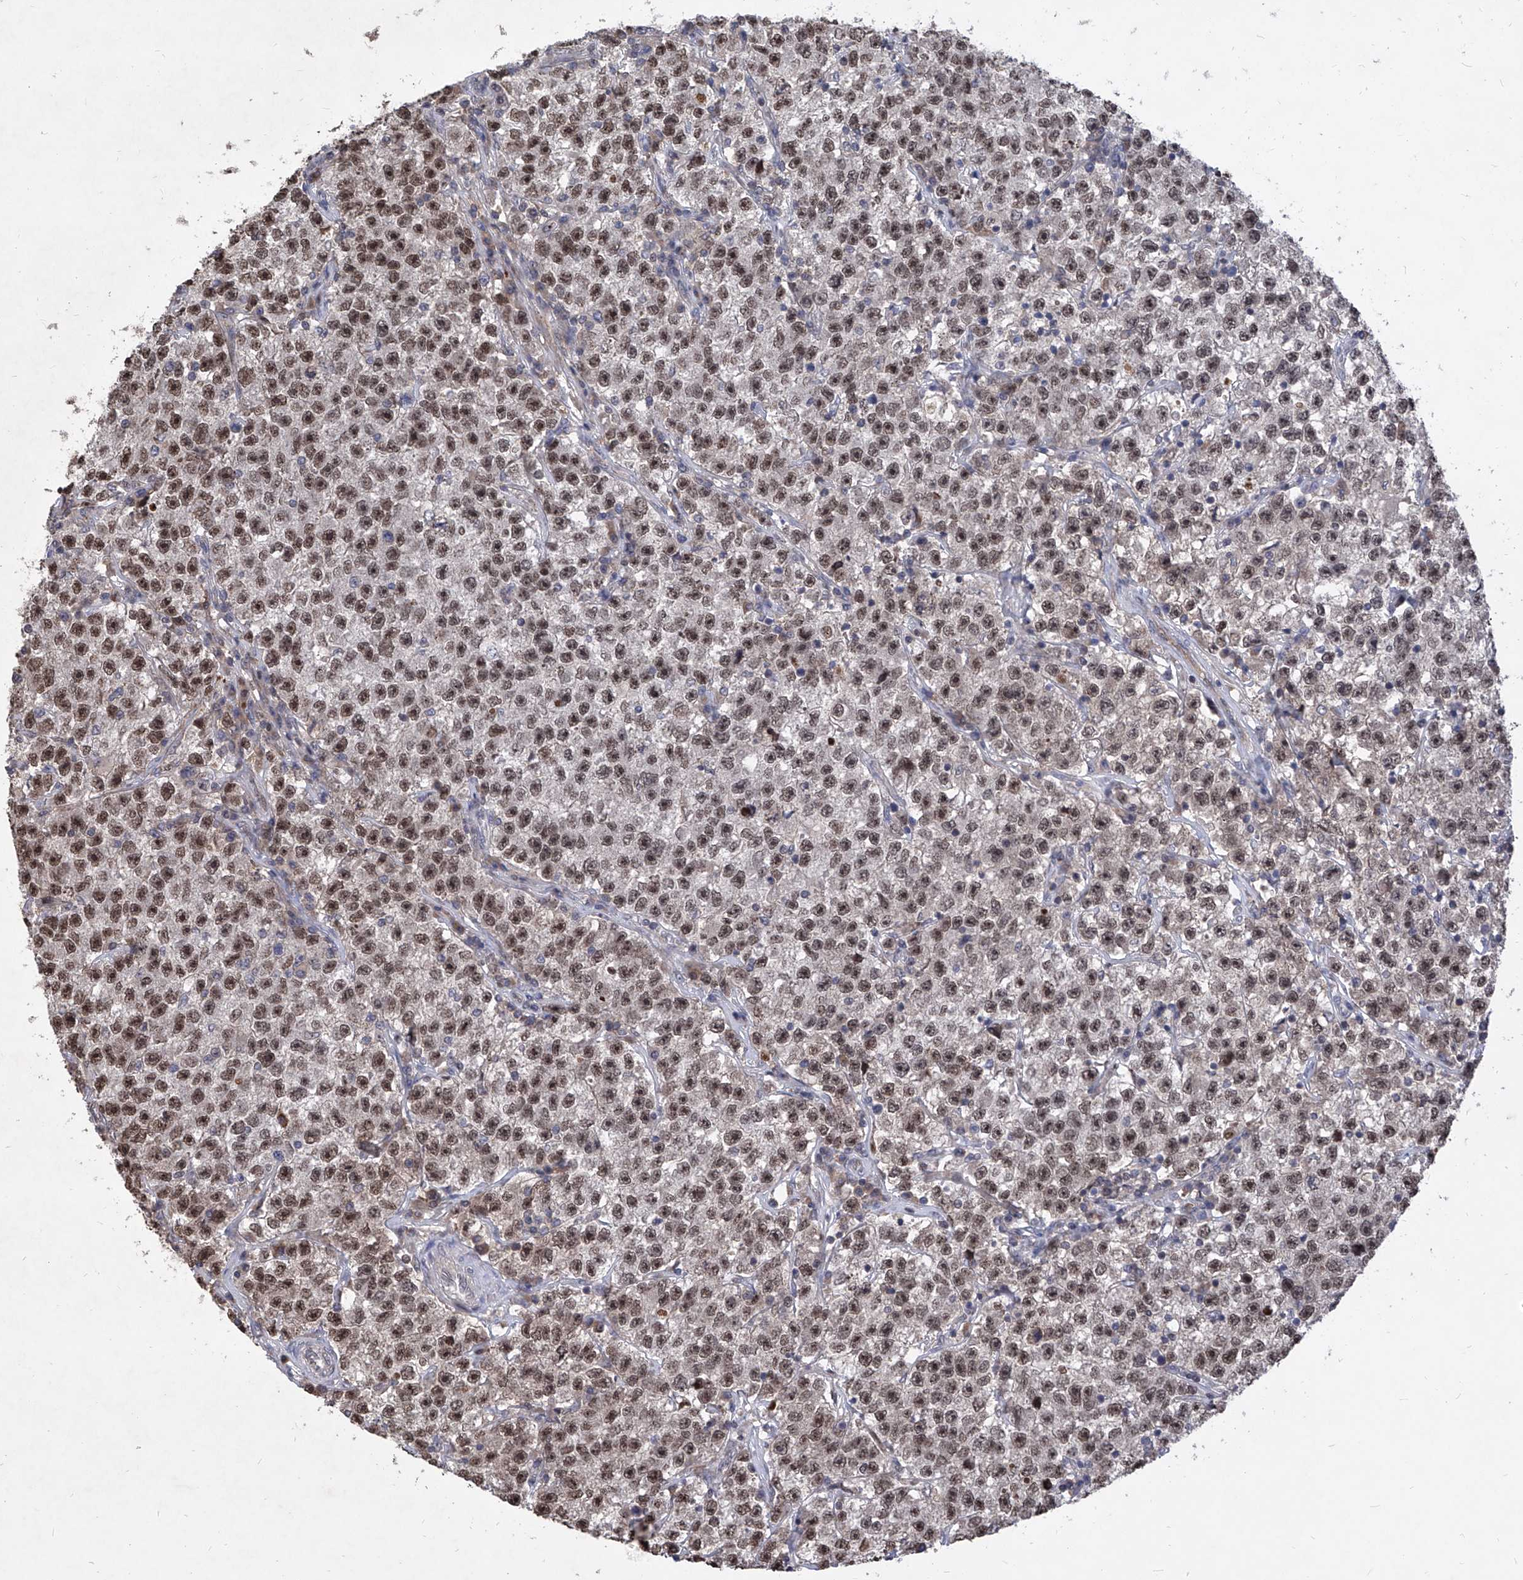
{"staining": {"intensity": "moderate", "quantity": ">75%", "location": "nuclear"}, "tissue": "testis cancer", "cell_type": "Tumor cells", "image_type": "cancer", "snomed": [{"axis": "morphology", "description": "Seminoma, NOS"}, {"axis": "topography", "description": "Testis"}], "caption": "The photomicrograph exhibits a brown stain indicating the presence of a protein in the nuclear of tumor cells in testis cancer.", "gene": "LGR4", "patient": {"sex": "male", "age": 22}}